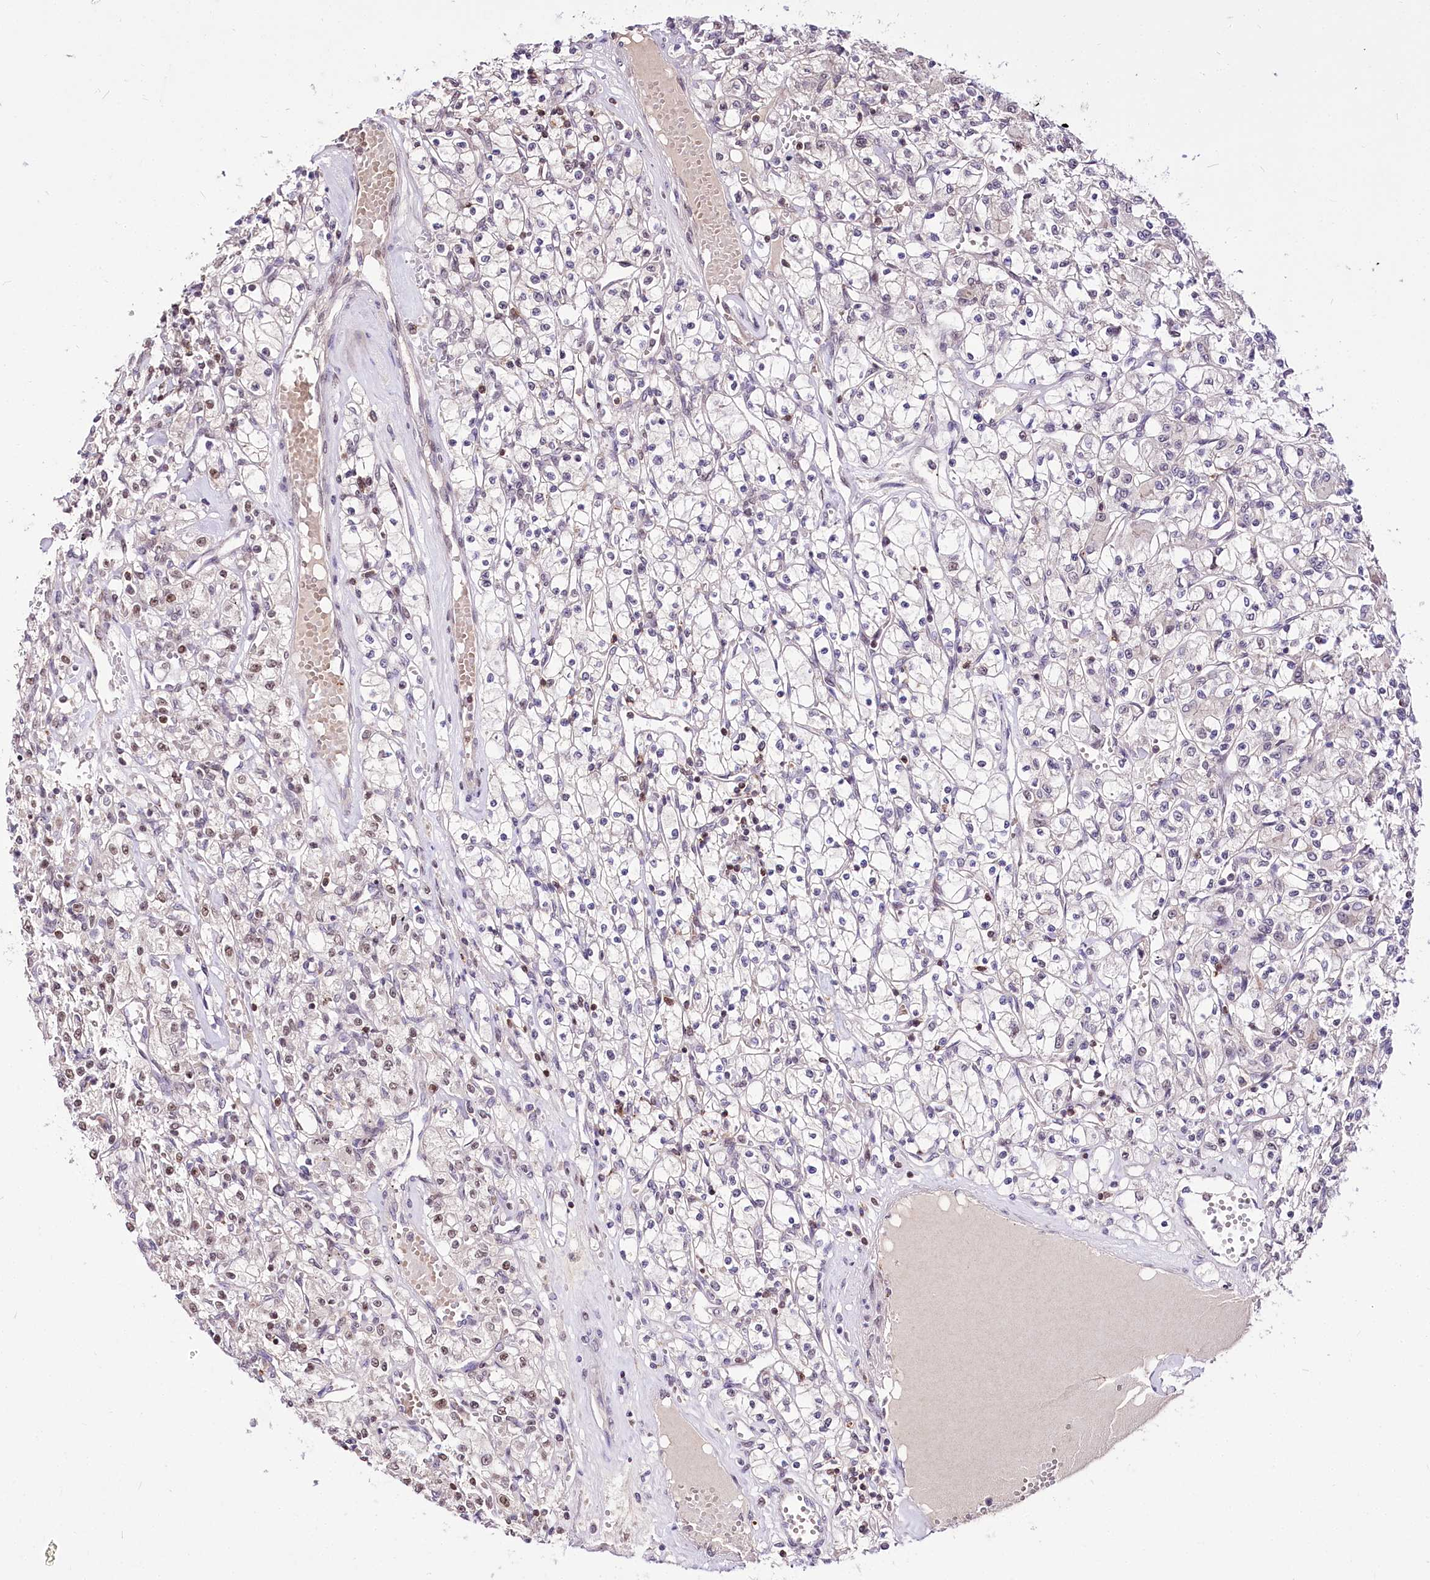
{"staining": {"intensity": "weak", "quantity": "<25%", "location": "nuclear"}, "tissue": "renal cancer", "cell_type": "Tumor cells", "image_type": "cancer", "snomed": [{"axis": "morphology", "description": "Adenocarcinoma, NOS"}, {"axis": "topography", "description": "Kidney"}], "caption": "Human renal cancer (adenocarcinoma) stained for a protein using IHC demonstrates no staining in tumor cells.", "gene": "POLA2", "patient": {"sex": "female", "age": 59}}